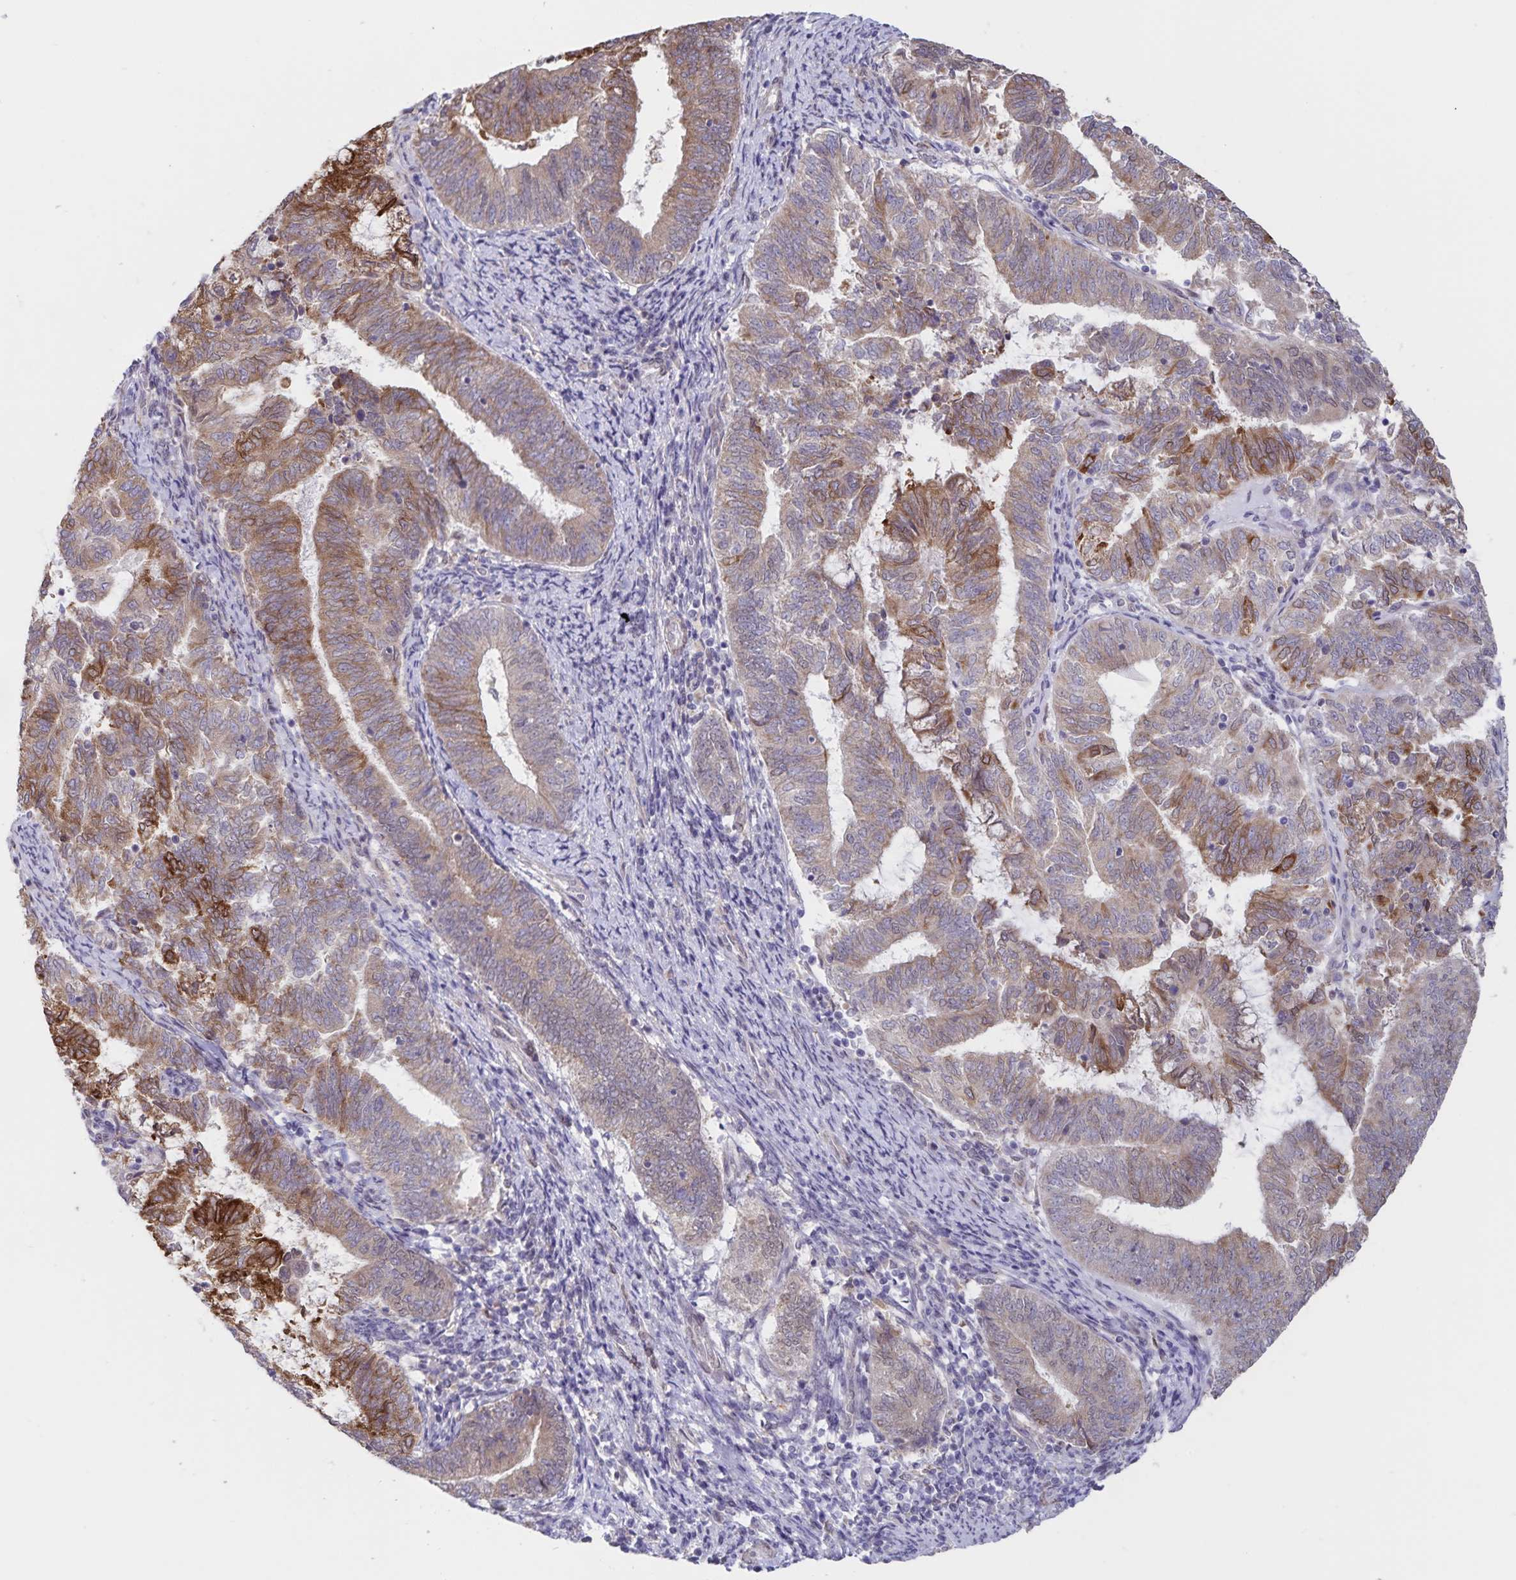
{"staining": {"intensity": "moderate", "quantity": ">75%", "location": "cytoplasmic/membranous"}, "tissue": "endometrial cancer", "cell_type": "Tumor cells", "image_type": "cancer", "snomed": [{"axis": "morphology", "description": "Adenocarcinoma, NOS"}, {"axis": "topography", "description": "Endometrium"}], "caption": "Human endometrial adenocarcinoma stained with a protein marker demonstrates moderate staining in tumor cells.", "gene": "ATP2A2", "patient": {"sex": "female", "age": 65}}